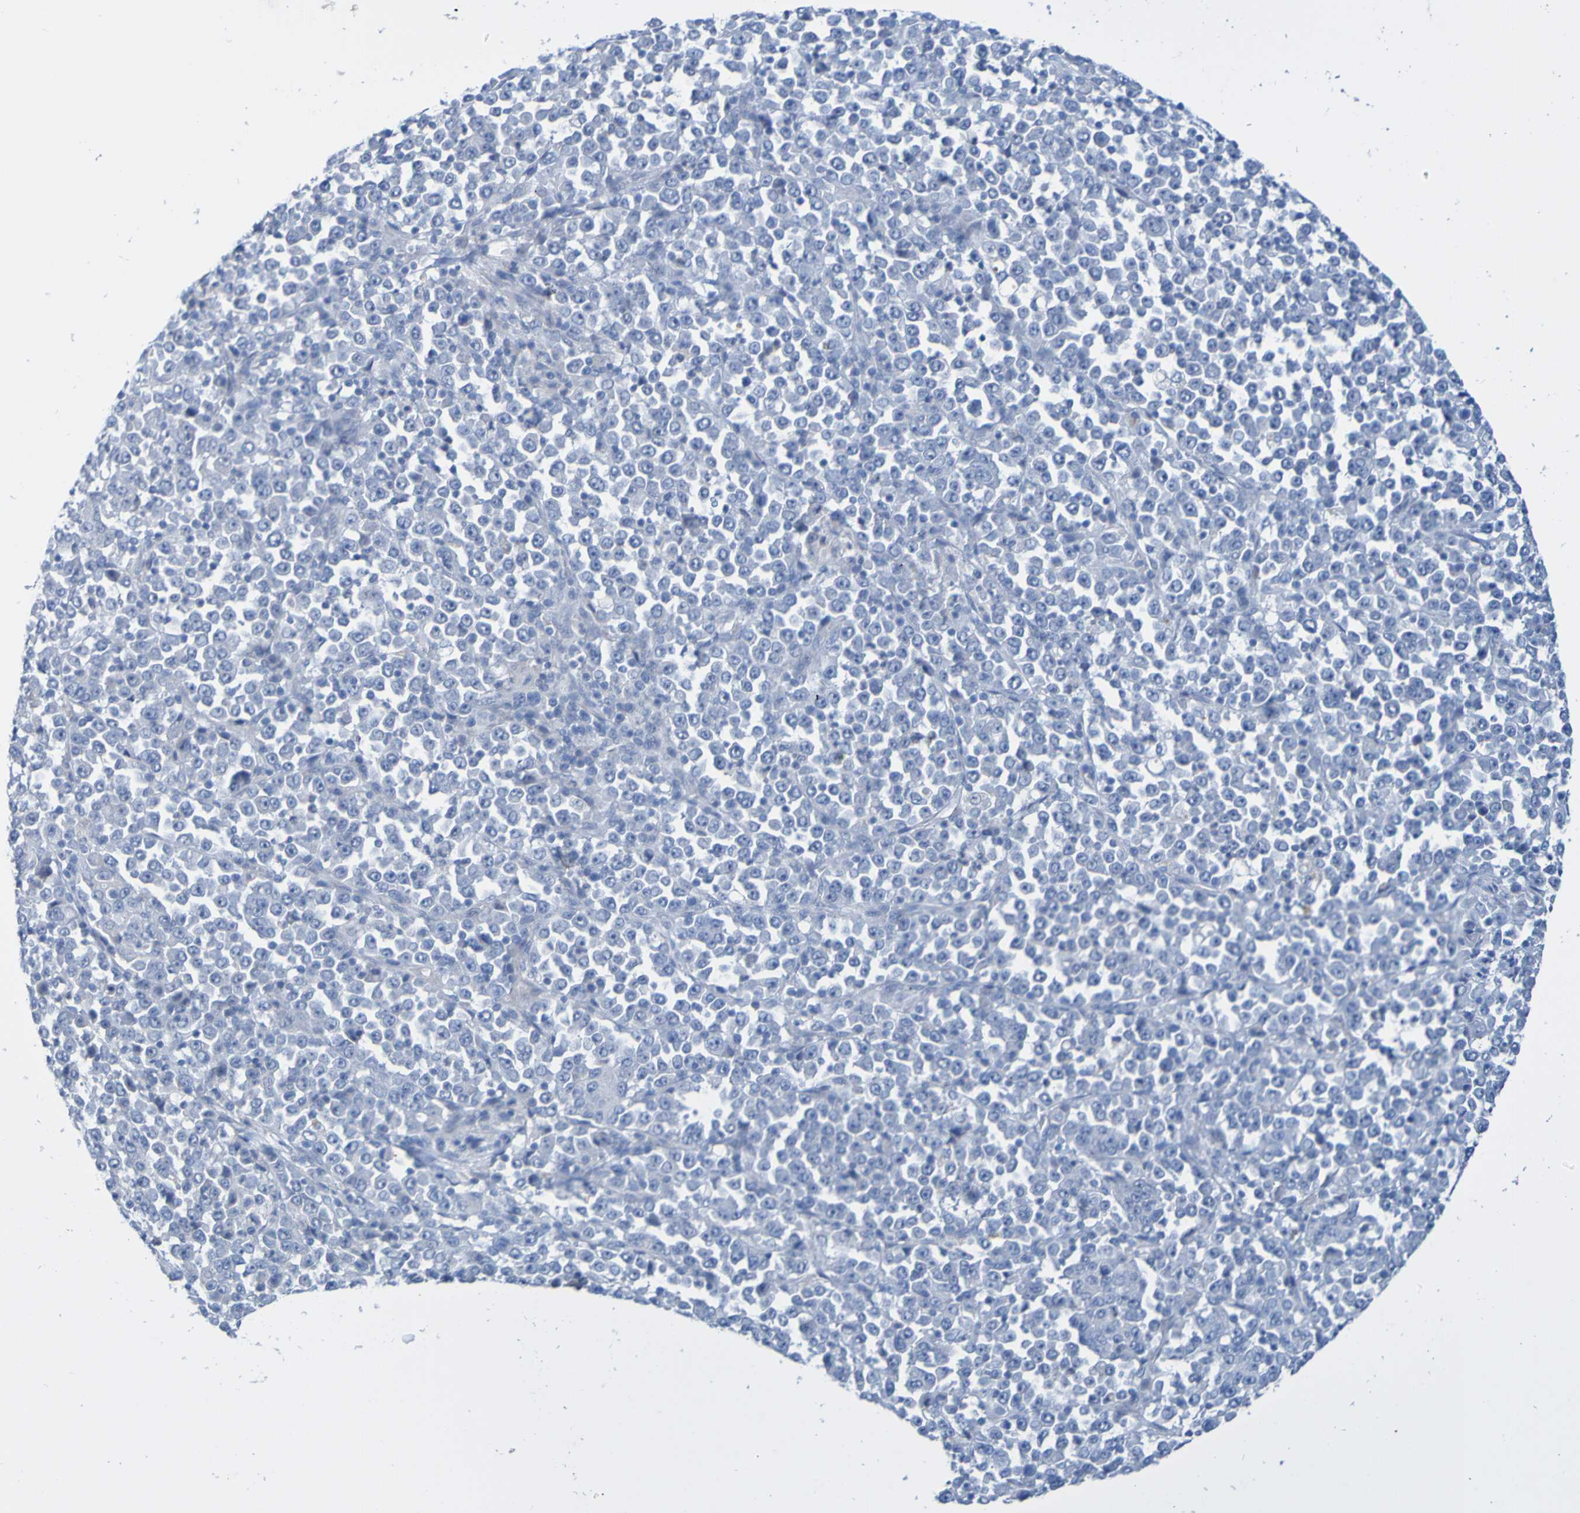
{"staining": {"intensity": "negative", "quantity": "none", "location": "none"}, "tissue": "stomach cancer", "cell_type": "Tumor cells", "image_type": "cancer", "snomed": [{"axis": "morphology", "description": "Normal tissue, NOS"}, {"axis": "morphology", "description": "Adenocarcinoma, NOS"}, {"axis": "topography", "description": "Stomach, upper"}, {"axis": "topography", "description": "Stomach"}], "caption": "A high-resolution histopathology image shows immunohistochemistry staining of stomach cancer, which displays no significant expression in tumor cells.", "gene": "ACMSD", "patient": {"sex": "male", "age": 59}}